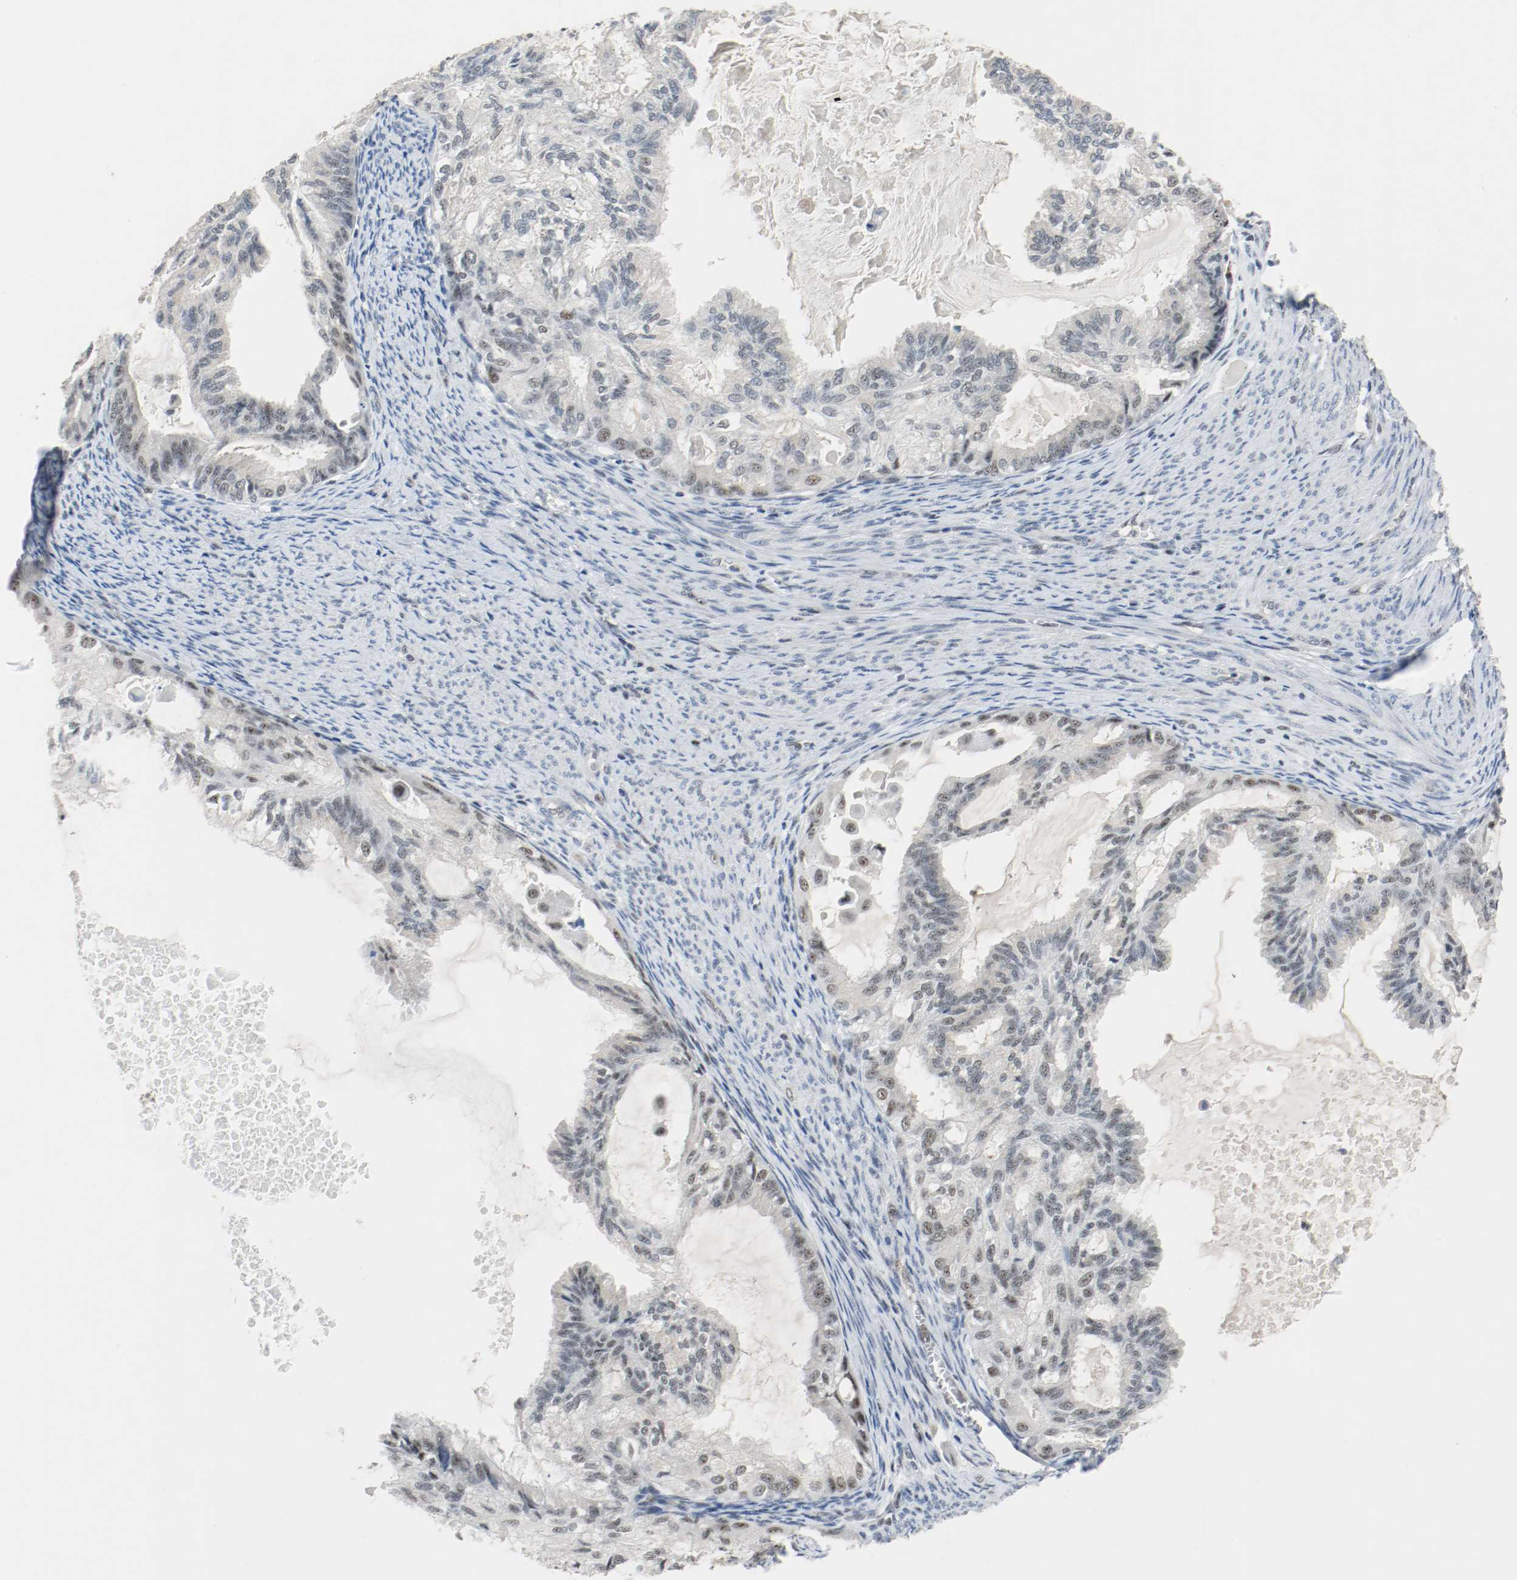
{"staining": {"intensity": "weak", "quantity": "25%-75%", "location": "nuclear"}, "tissue": "cervical cancer", "cell_type": "Tumor cells", "image_type": "cancer", "snomed": [{"axis": "morphology", "description": "Normal tissue, NOS"}, {"axis": "morphology", "description": "Adenocarcinoma, NOS"}, {"axis": "topography", "description": "Cervix"}, {"axis": "topography", "description": "Endometrium"}], "caption": "A brown stain labels weak nuclear expression of a protein in human adenocarcinoma (cervical) tumor cells.", "gene": "ASH1L", "patient": {"sex": "female", "age": 86}}